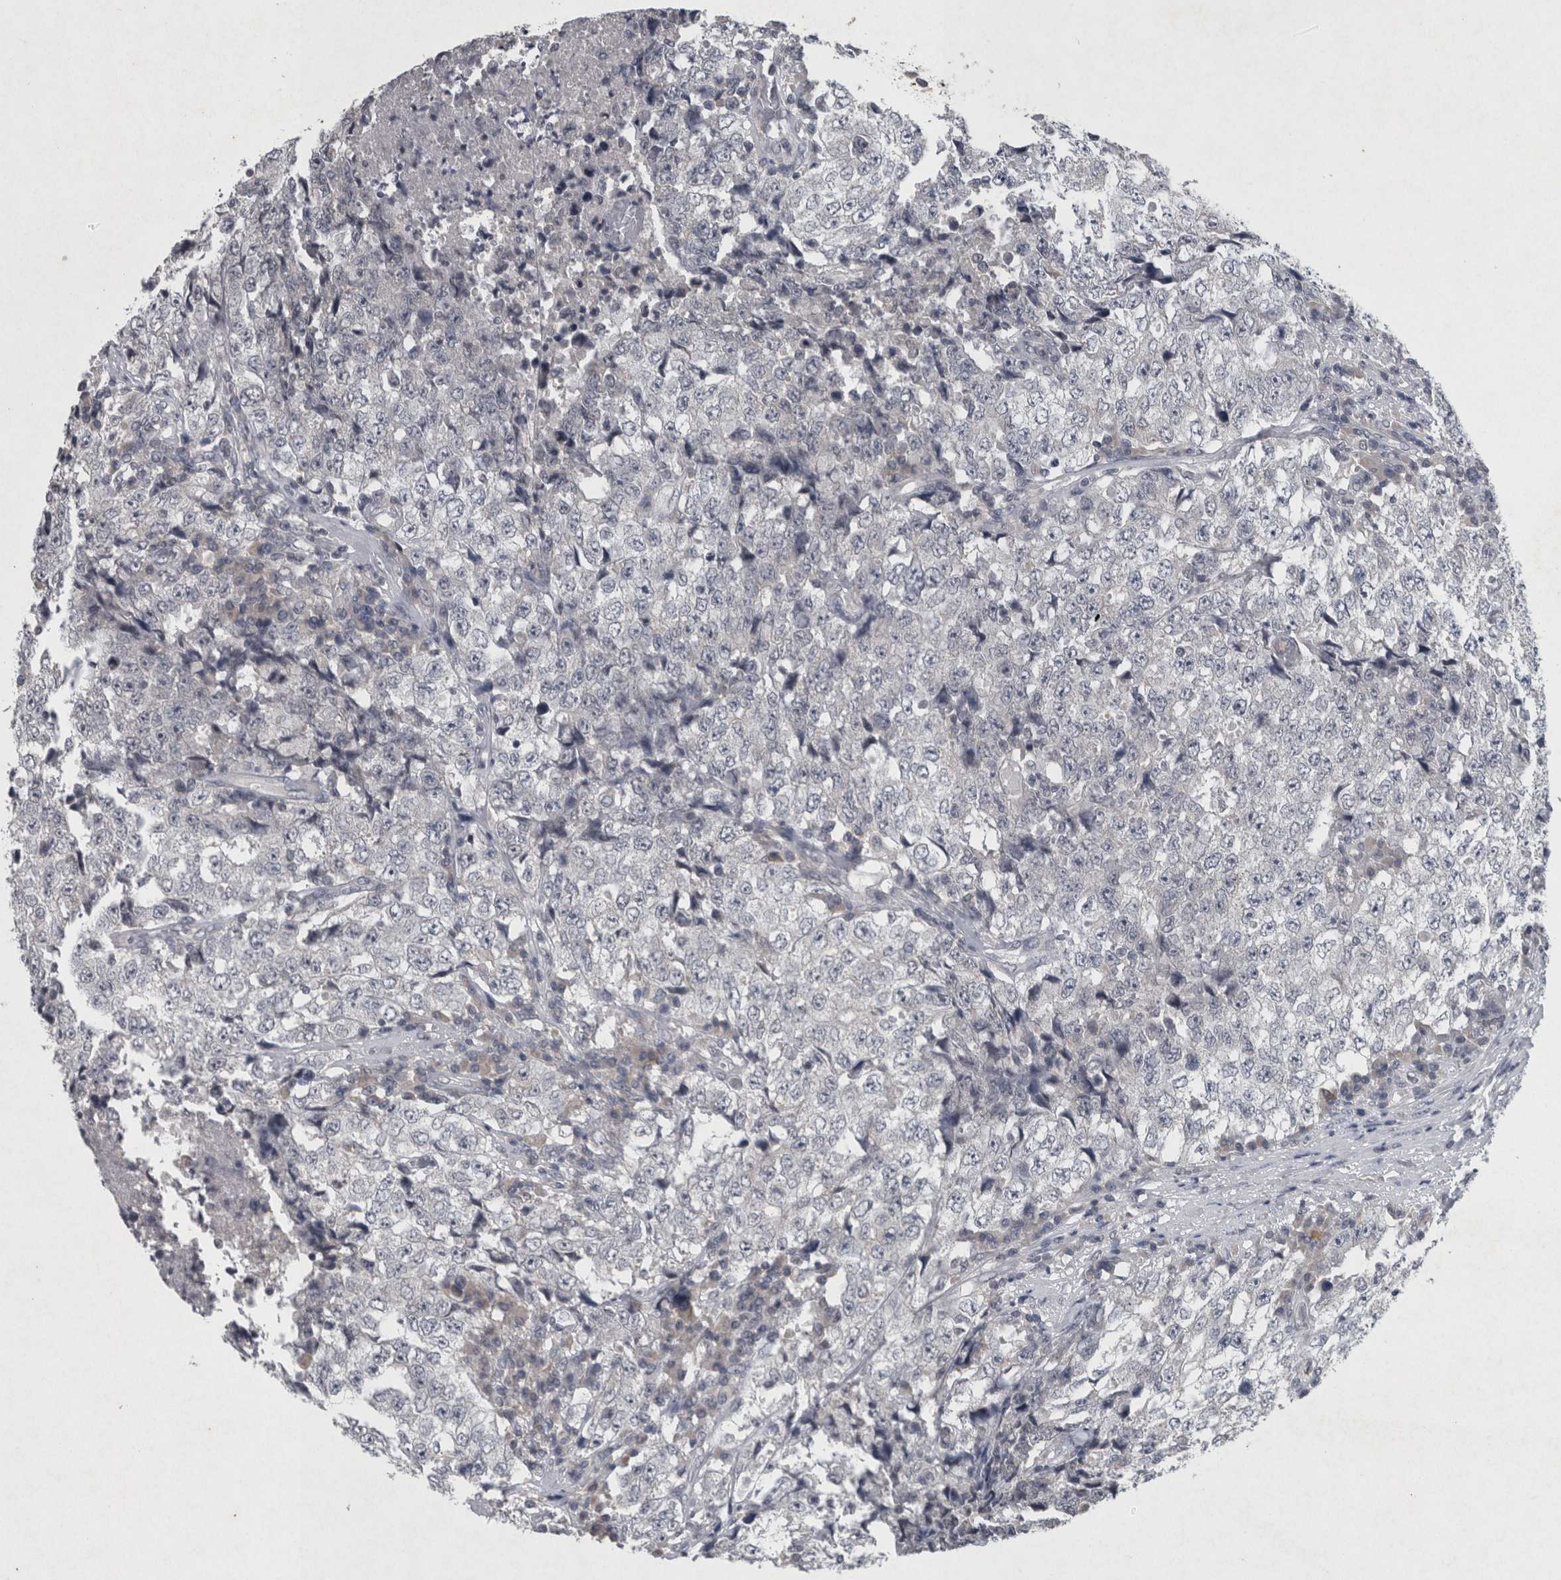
{"staining": {"intensity": "negative", "quantity": "none", "location": "none"}, "tissue": "testis cancer", "cell_type": "Tumor cells", "image_type": "cancer", "snomed": [{"axis": "morphology", "description": "Necrosis, NOS"}, {"axis": "morphology", "description": "Carcinoma, Embryonal, NOS"}, {"axis": "topography", "description": "Testis"}], "caption": "This image is of testis cancer stained with immunohistochemistry to label a protein in brown with the nuclei are counter-stained blue. There is no positivity in tumor cells. The staining is performed using DAB brown chromogen with nuclei counter-stained in using hematoxylin.", "gene": "WNT7A", "patient": {"sex": "male", "age": 19}}